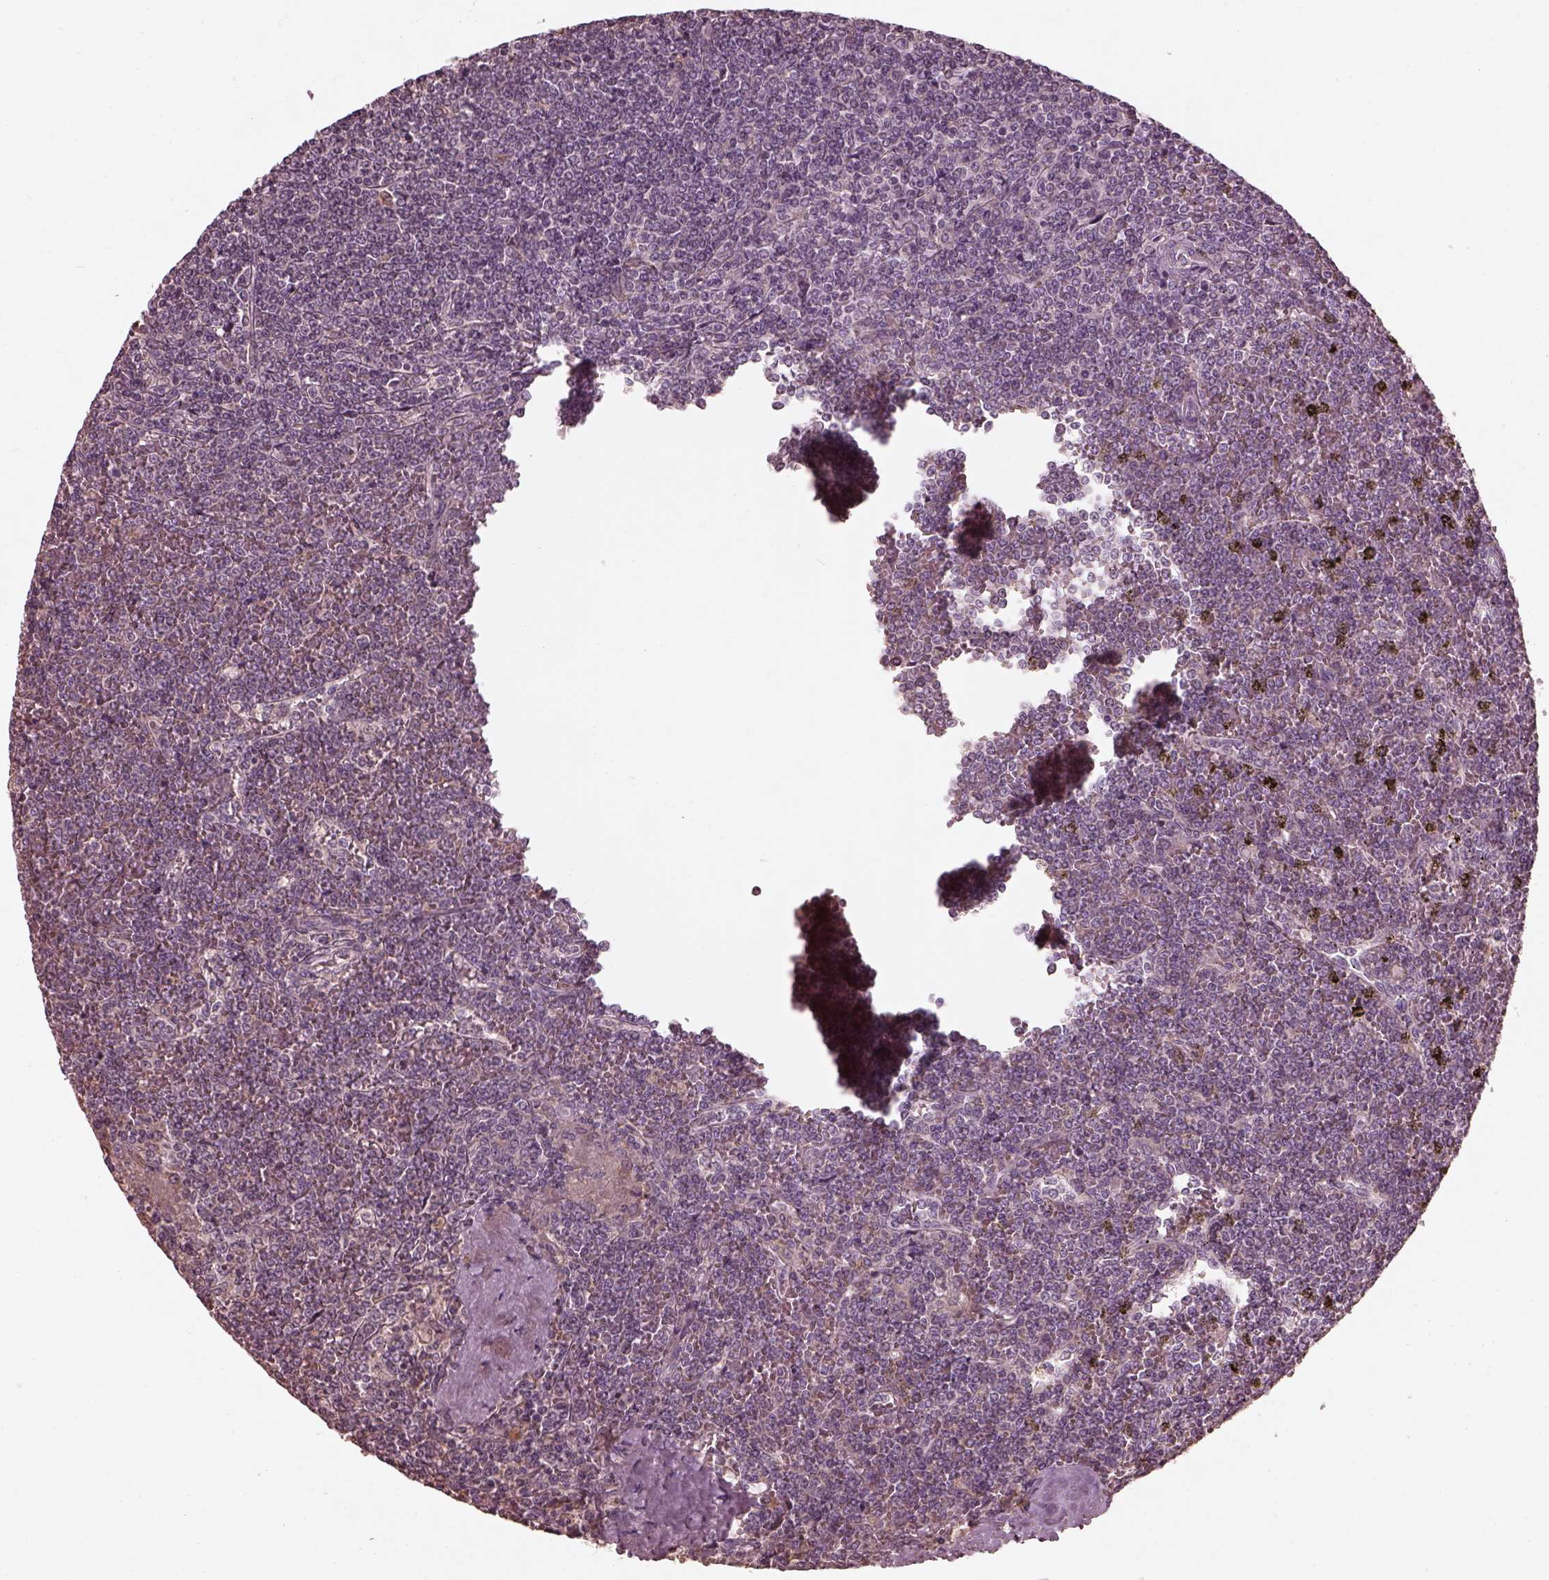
{"staining": {"intensity": "negative", "quantity": "none", "location": "none"}, "tissue": "lymphoma", "cell_type": "Tumor cells", "image_type": "cancer", "snomed": [{"axis": "morphology", "description": "Malignant lymphoma, non-Hodgkin's type, Low grade"}, {"axis": "topography", "description": "Spleen"}], "caption": "Histopathology image shows no significant protein positivity in tumor cells of low-grade malignant lymphoma, non-Hodgkin's type. The staining was performed using DAB (3,3'-diaminobenzidine) to visualize the protein expression in brown, while the nuclei were stained in blue with hematoxylin (Magnification: 20x).", "gene": "CALR3", "patient": {"sex": "female", "age": 19}}